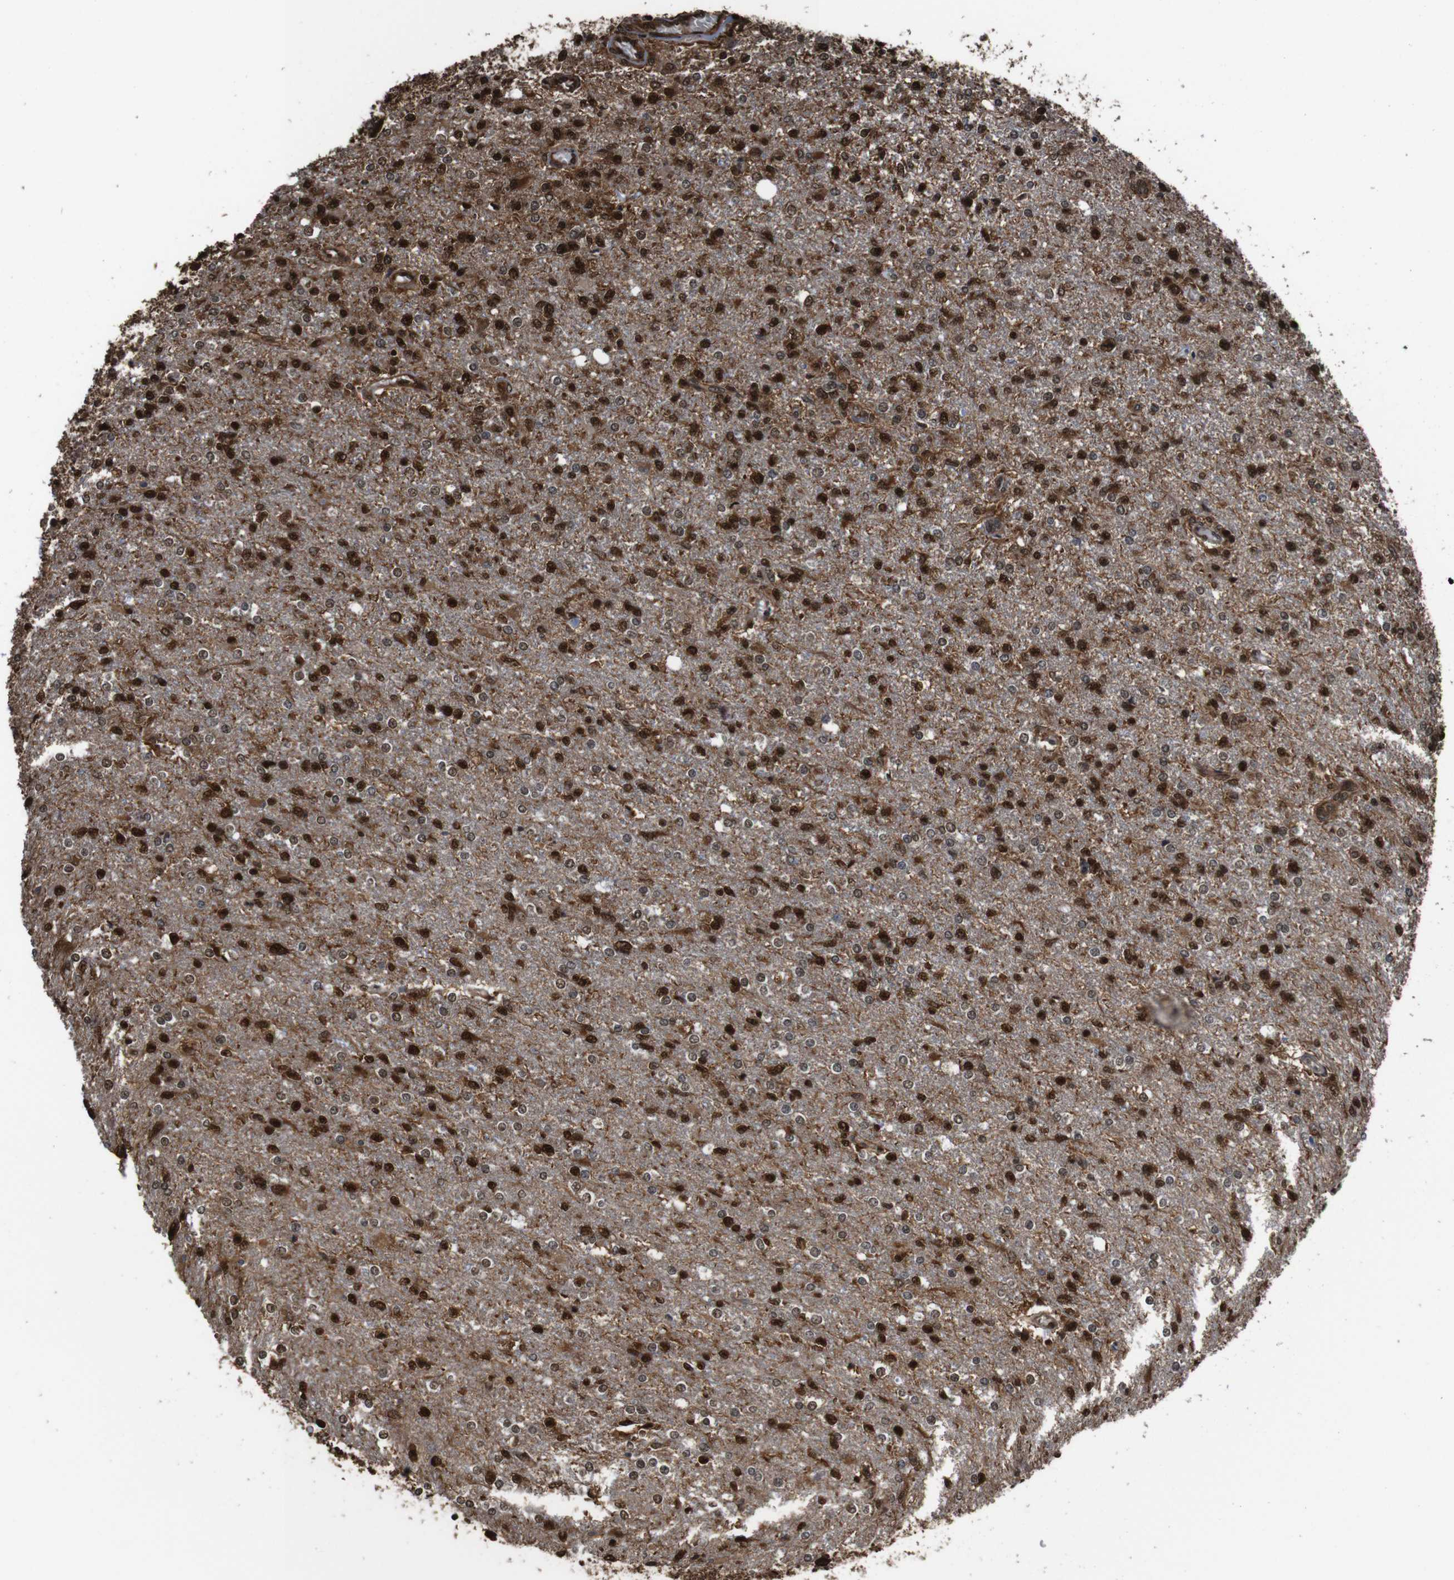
{"staining": {"intensity": "strong", "quantity": ">75%", "location": "cytoplasmic/membranous,nuclear"}, "tissue": "glioma", "cell_type": "Tumor cells", "image_type": "cancer", "snomed": [{"axis": "morphology", "description": "Glioma, malignant, High grade"}, {"axis": "topography", "description": "Cerebral cortex"}], "caption": "Human glioma stained with a protein marker demonstrates strong staining in tumor cells.", "gene": "VCP", "patient": {"sex": "male", "age": 76}}